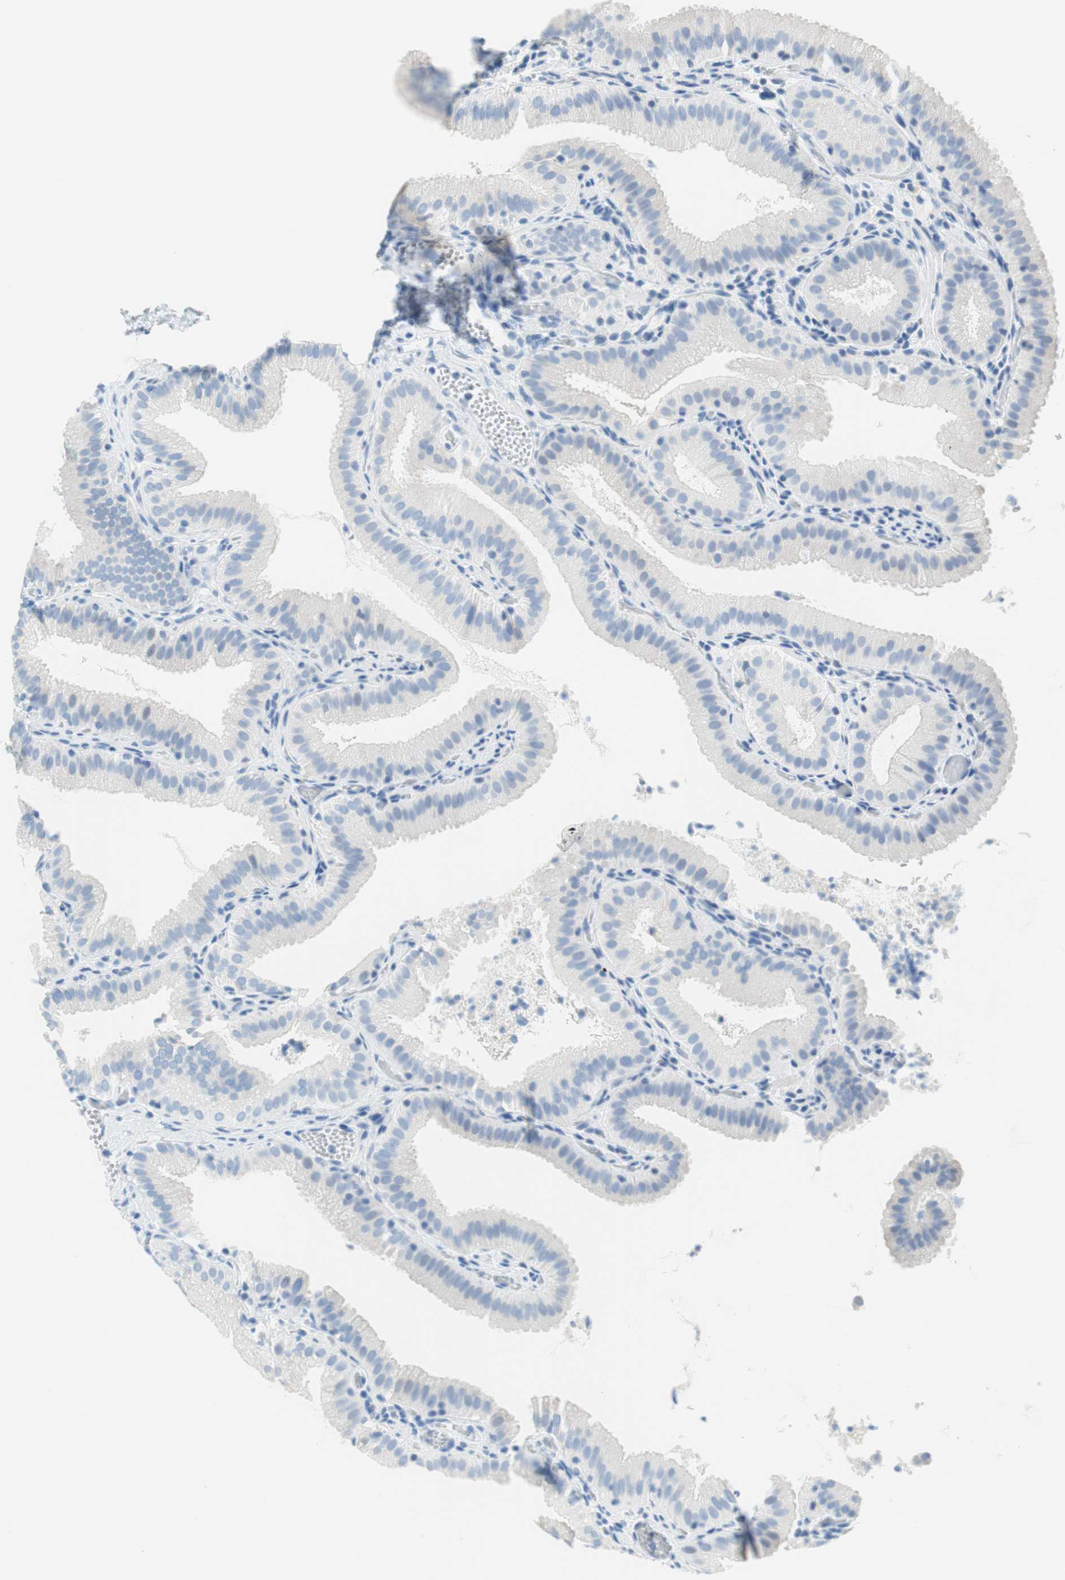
{"staining": {"intensity": "negative", "quantity": "none", "location": "none"}, "tissue": "gallbladder", "cell_type": "Glandular cells", "image_type": "normal", "snomed": [{"axis": "morphology", "description": "Normal tissue, NOS"}, {"axis": "topography", "description": "Gallbladder"}], "caption": "Immunohistochemistry (IHC) of normal human gallbladder displays no expression in glandular cells. (DAB (3,3'-diaminobenzidine) immunohistochemistry (IHC), high magnification).", "gene": "MYH1", "patient": {"sex": "male", "age": 54}}